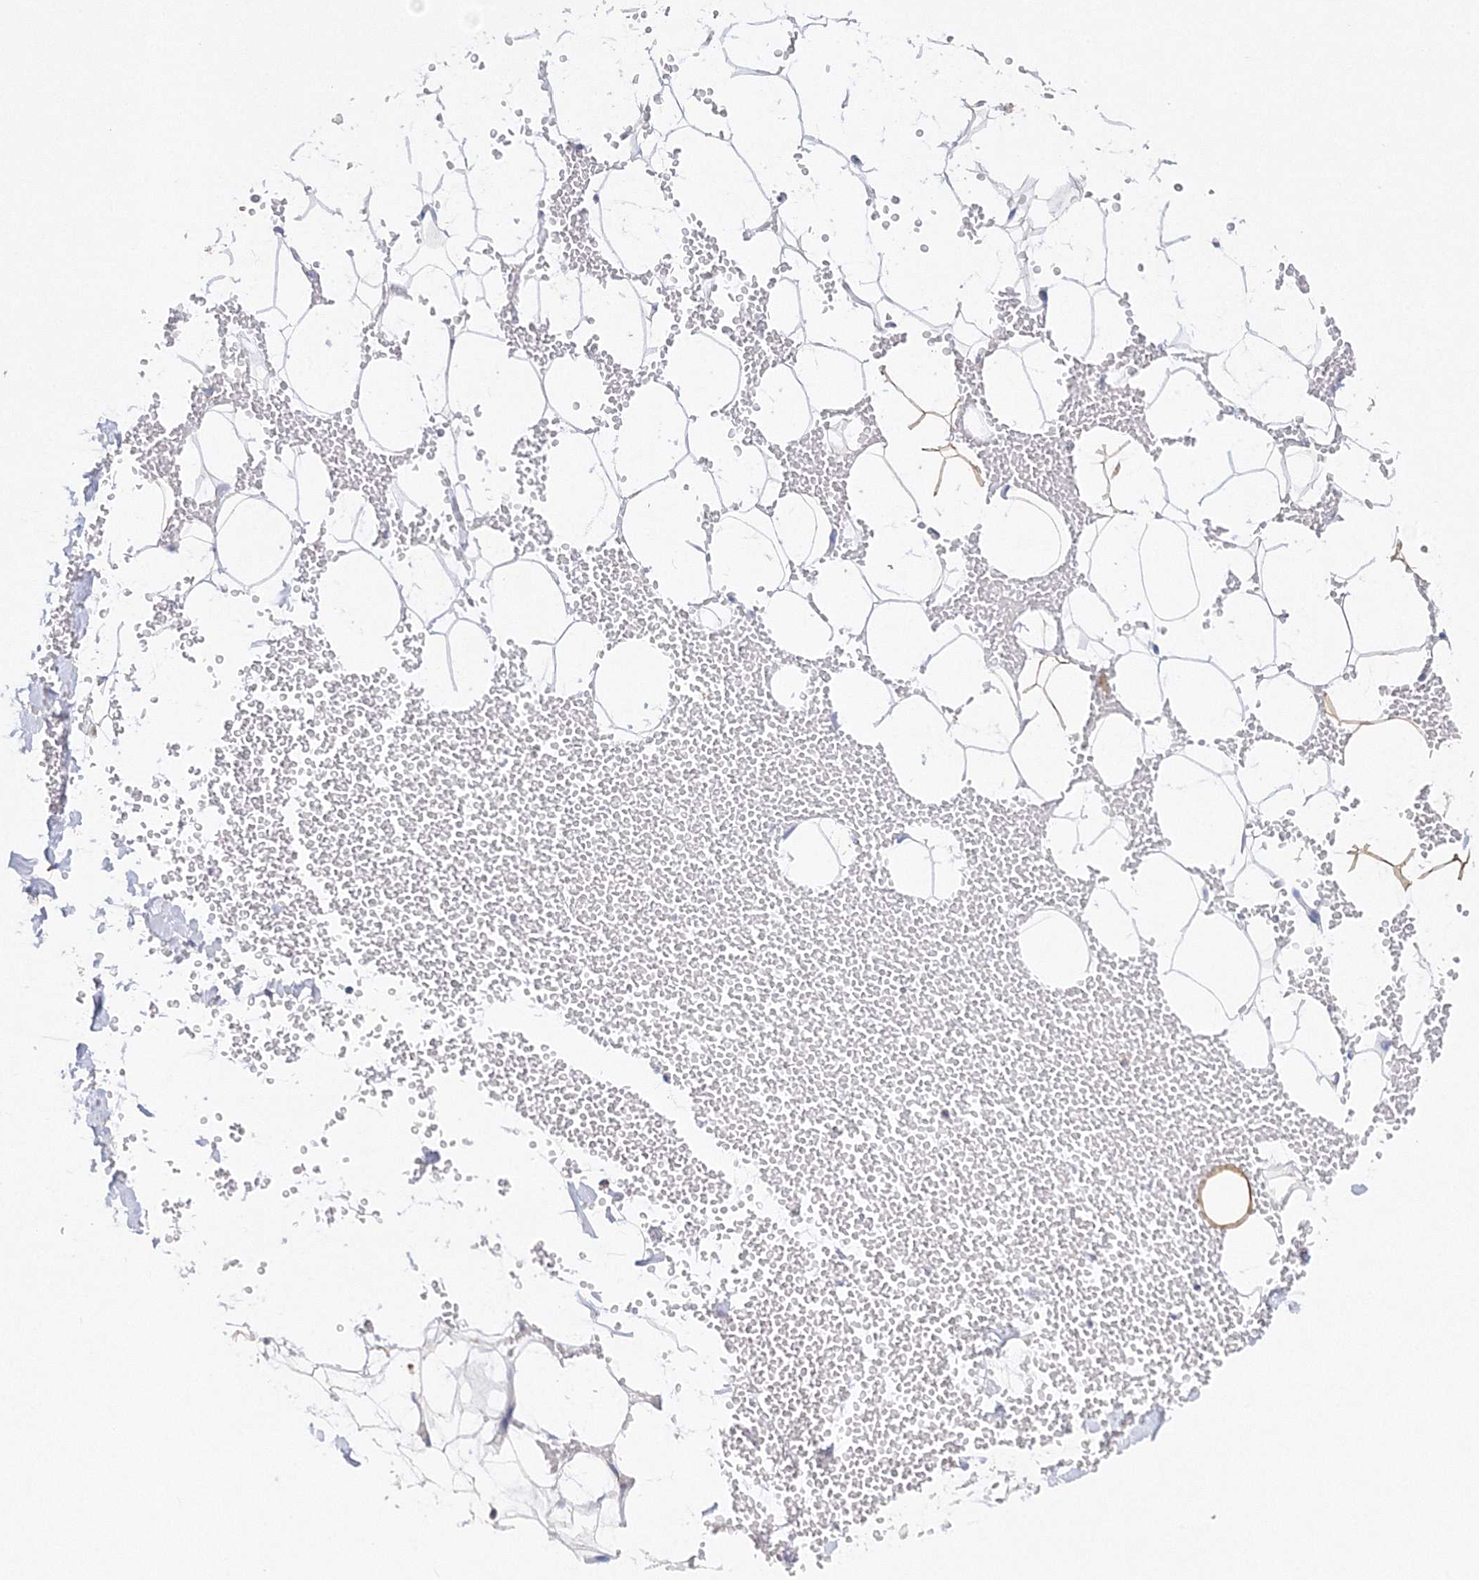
{"staining": {"intensity": "negative", "quantity": "none", "location": "none"}, "tissue": "adipose tissue", "cell_type": "Adipocytes", "image_type": "normal", "snomed": [{"axis": "morphology", "description": "Normal tissue, NOS"}, {"axis": "topography", "description": "Breast"}], "caption": "An IHC image of normal adipose tissue is shown. There is no staining in adipocytes of adipose tissue. (Brightfield microscopy of DAB (3,3'-diaminobenzidine) IHC at high magnification).", "gene": "MERTK", "patient": {"sex": "female", "age": 23}}